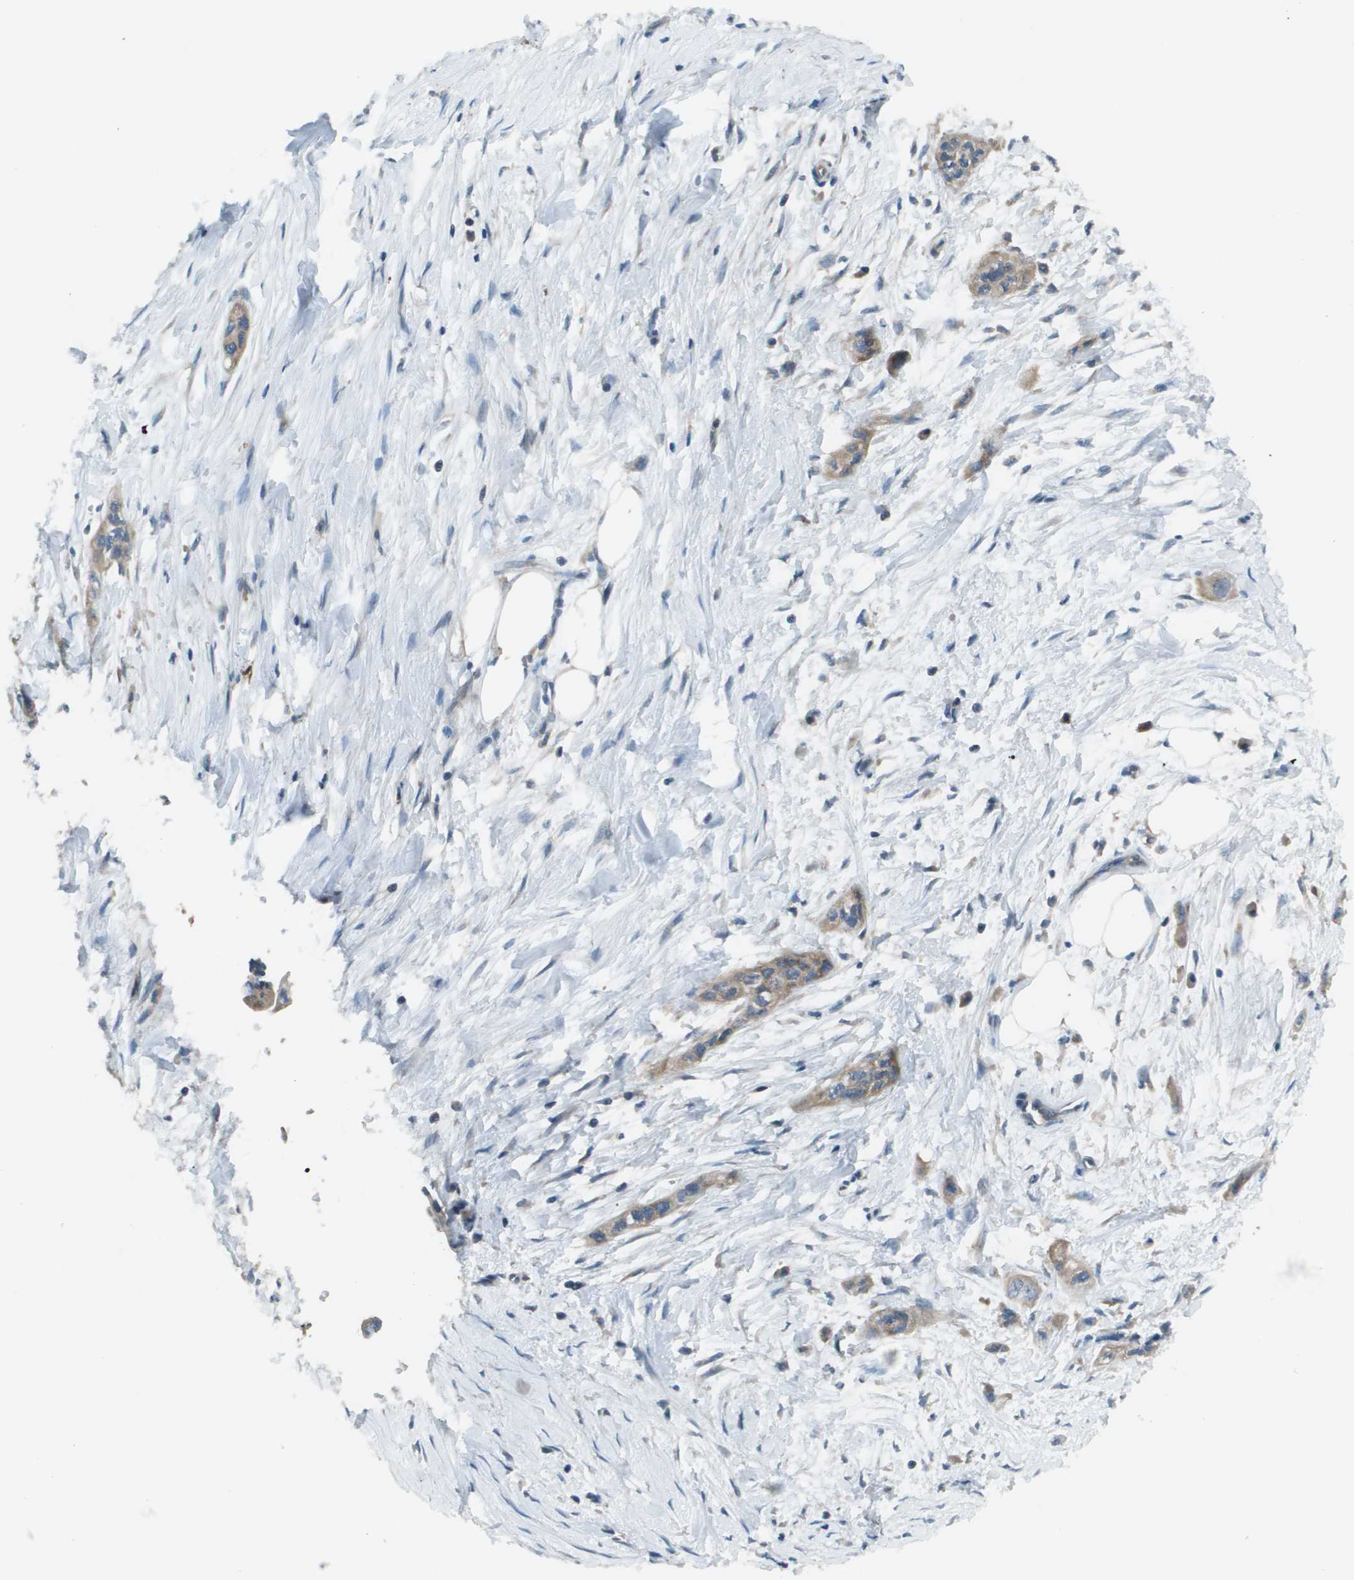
{"staining": {"intensity": "weak", "quantity": "25%-75%", "location": "cytoplasmic/membranous"}, "tissue": "pancreatic cancer", "cell_type": "Tumor cells", "image_type": "cancer", "snomed": [{"axis": "morphology", "description": "Adenocarcinoma, NOS"}, {"axis": "topography", "description": "Pancreas"}], "caption": "Pancreatic adenocarcinoma stained with immunohistochemistry reveals weak cytoplasmic/membranous positivity in about 25%-75% of tumor cells.", "gene": "EIF3B", "patient": {"sex": "male", "age": 74}}